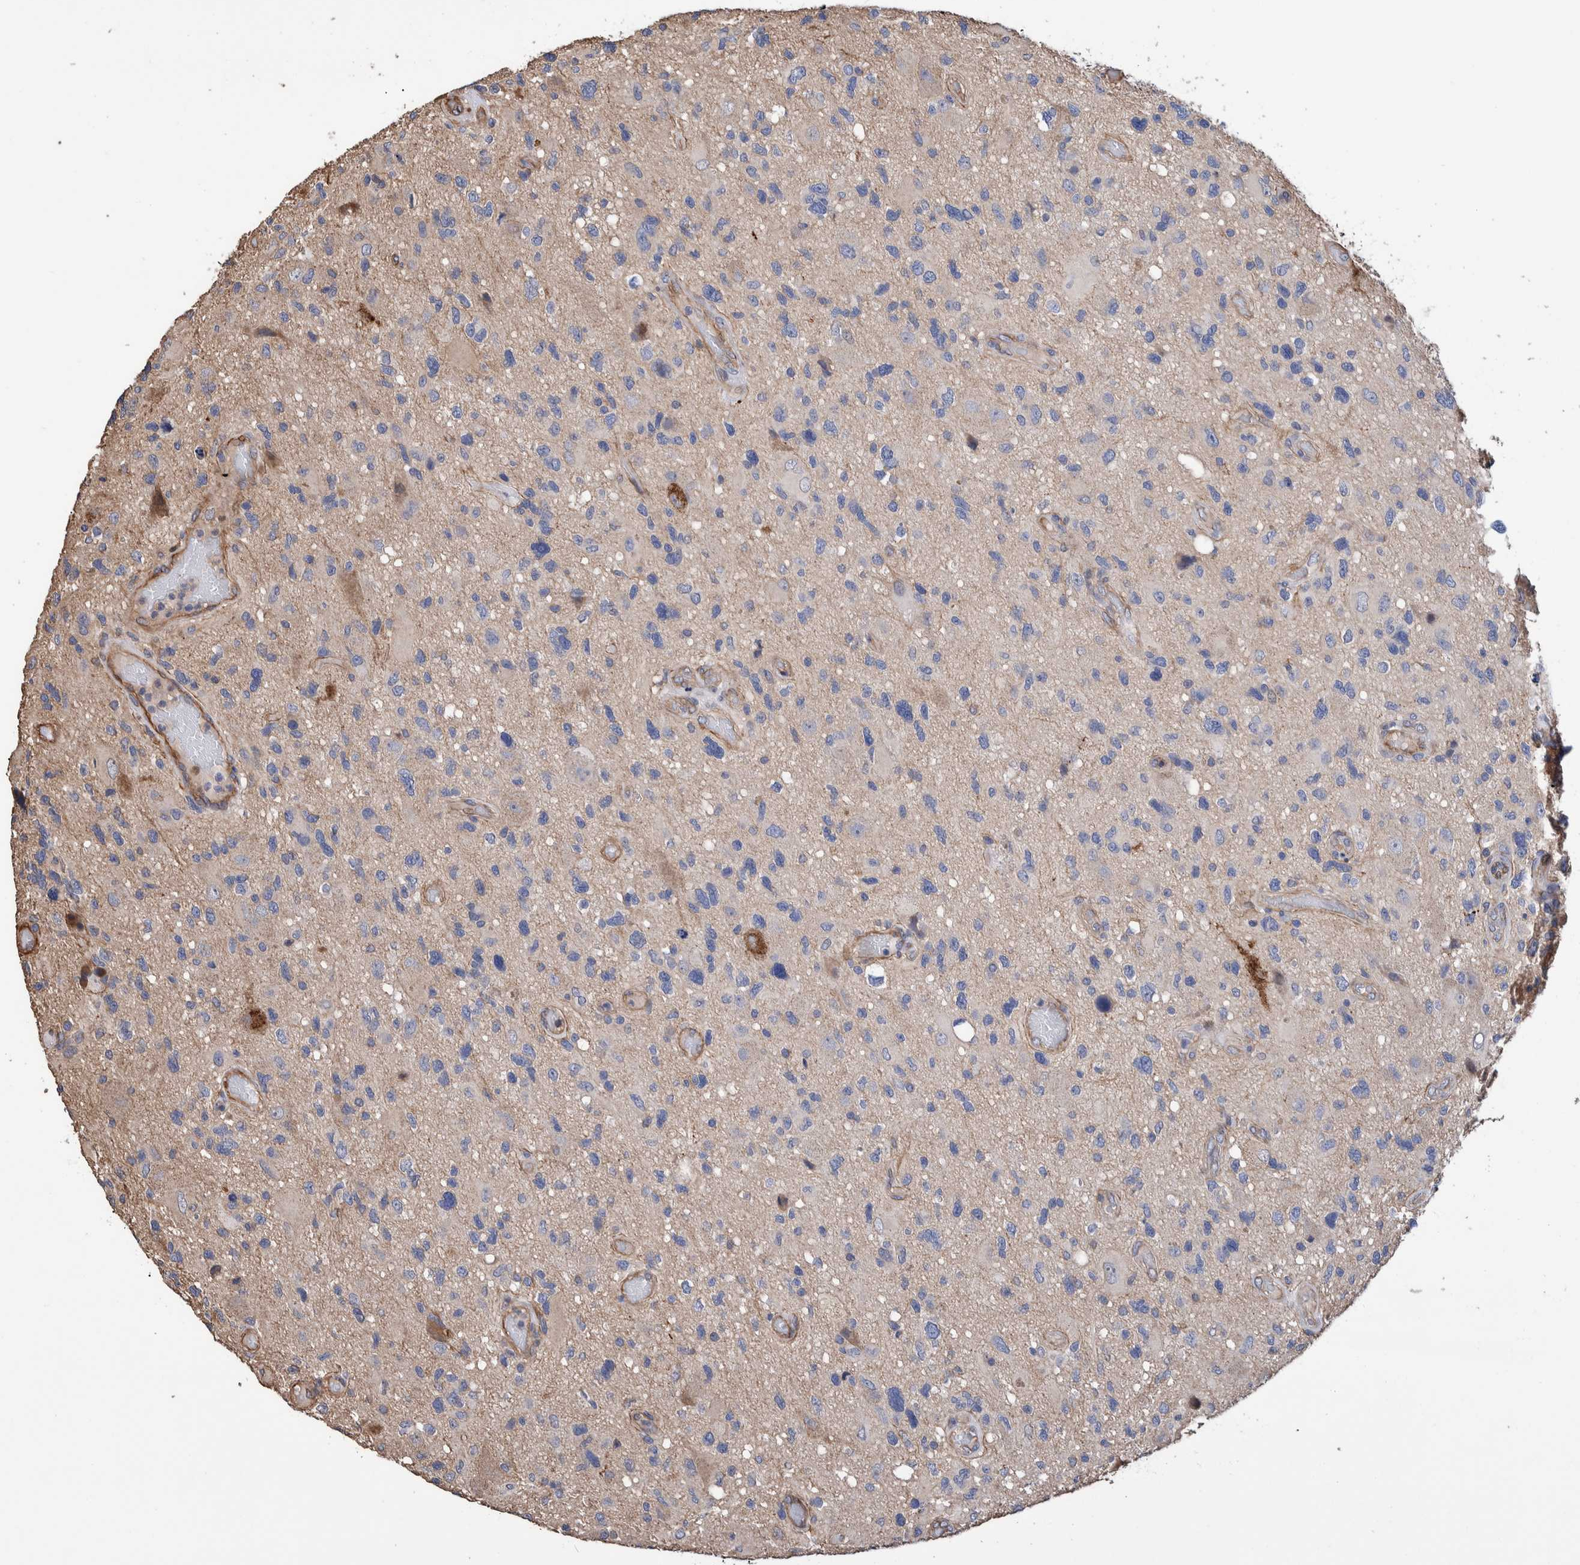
{"staining": {"intensity": "negative", "quantity": "none", "location": "none"}, "tissue": "glioma", "cell_type": "Tumor cells", "image_type": "cancer", "snomed": [{"axis": "morphology", "description": "Glioma, malignant, High grade"}, {"axis": "topography", "description": "Brain"}], "caption": "This is a micrograph of immunohistochemistry staining of glioma, which shows no staining in tumor cells.", "gene": "SLC45A4", "patient": {"sex": "male", "age": 33}}